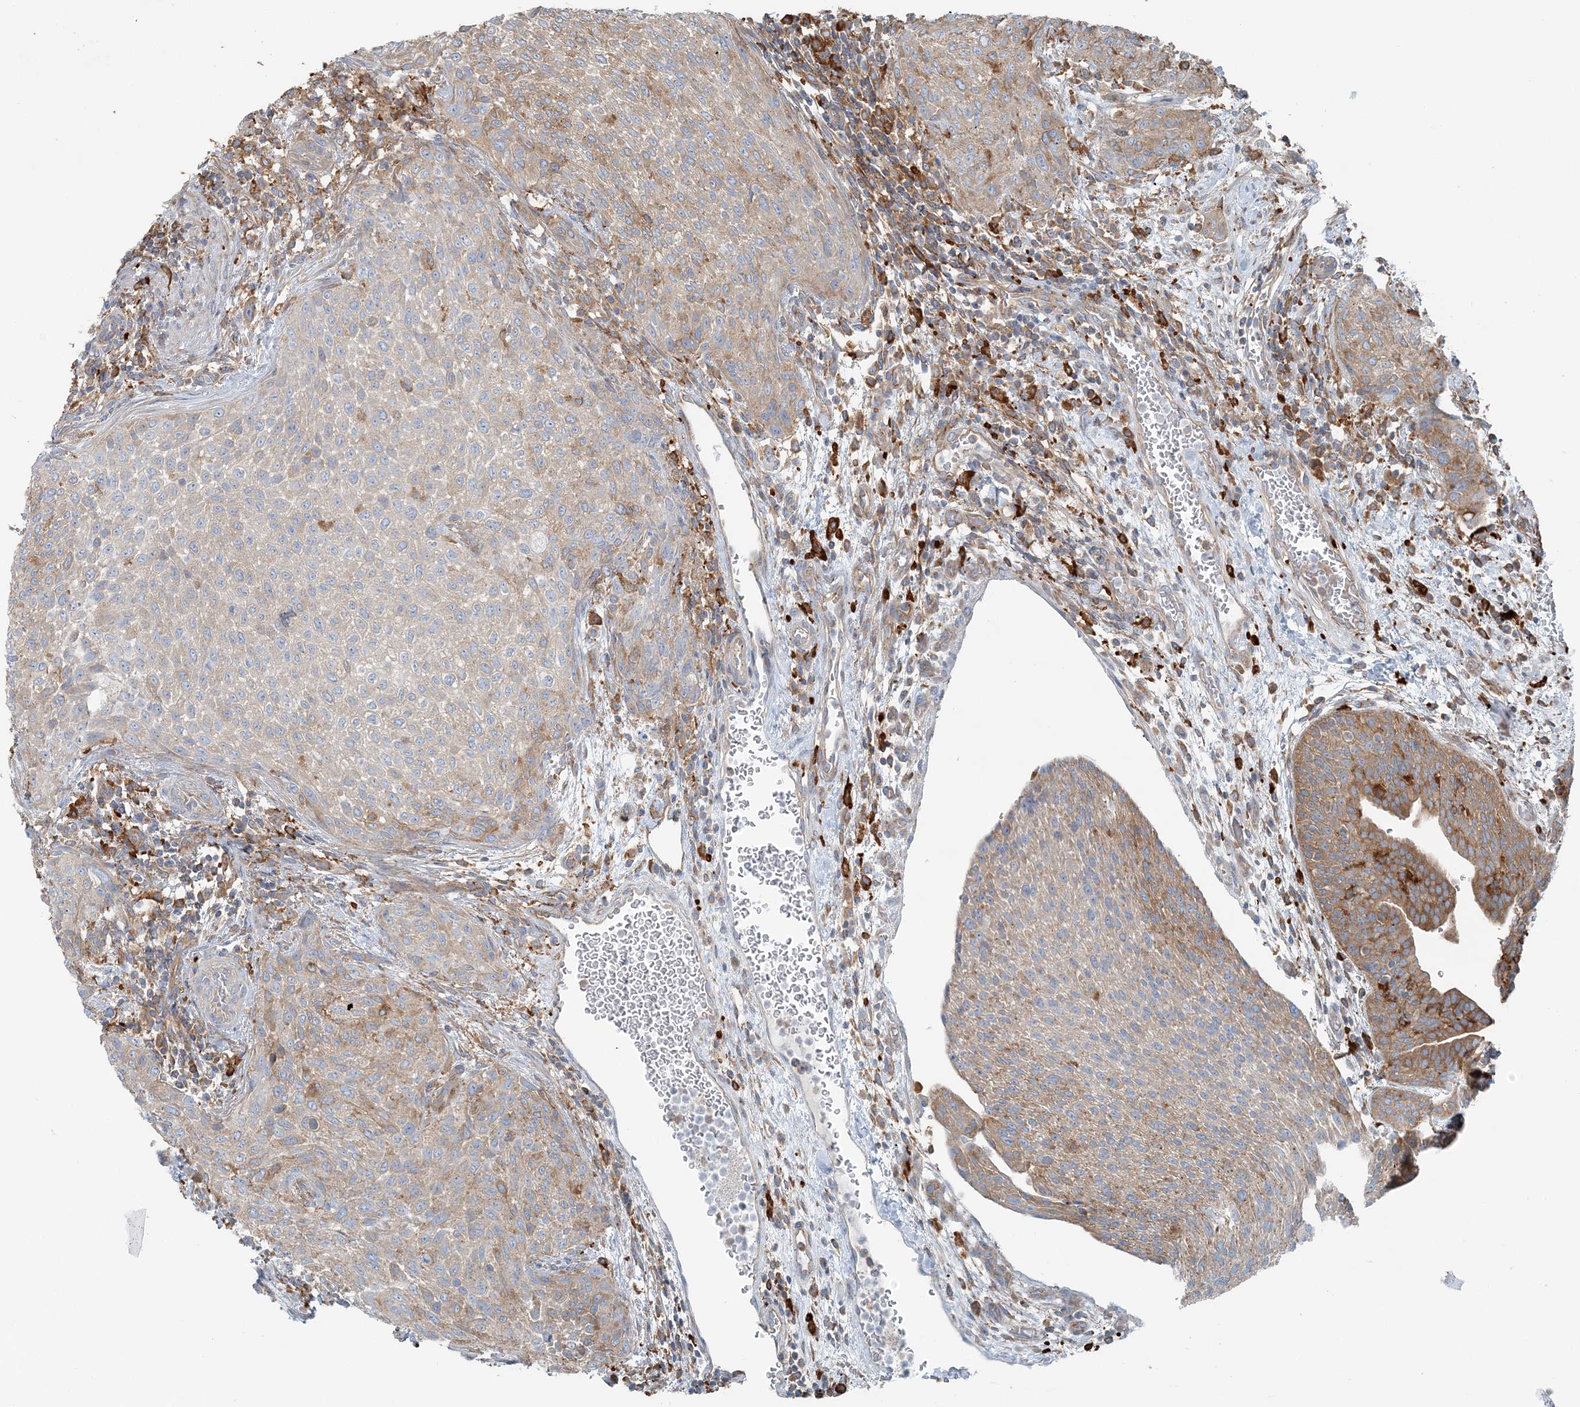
{"staining": {"intensity": "moderate", "quantity": "25%-75%", "location": "cytoplasmic/membranous"}, "tissue": "urothelial cancer", "cell_type": "Tumor cells", "image_type": "cancer", "snomed": [{"axis": "morphology", "description": "Urothelial carcinoma, High grade"}, {"axis": "topography", "description": "Urinary bladder"}], "caption": "The image reveals a brown stain indicating the presence of a protein in the cytoplasmic/membranous of tumor cells in urothelial cancer.", "gene": "SNX2", "patient": {"sex": "male", "age": 35}}